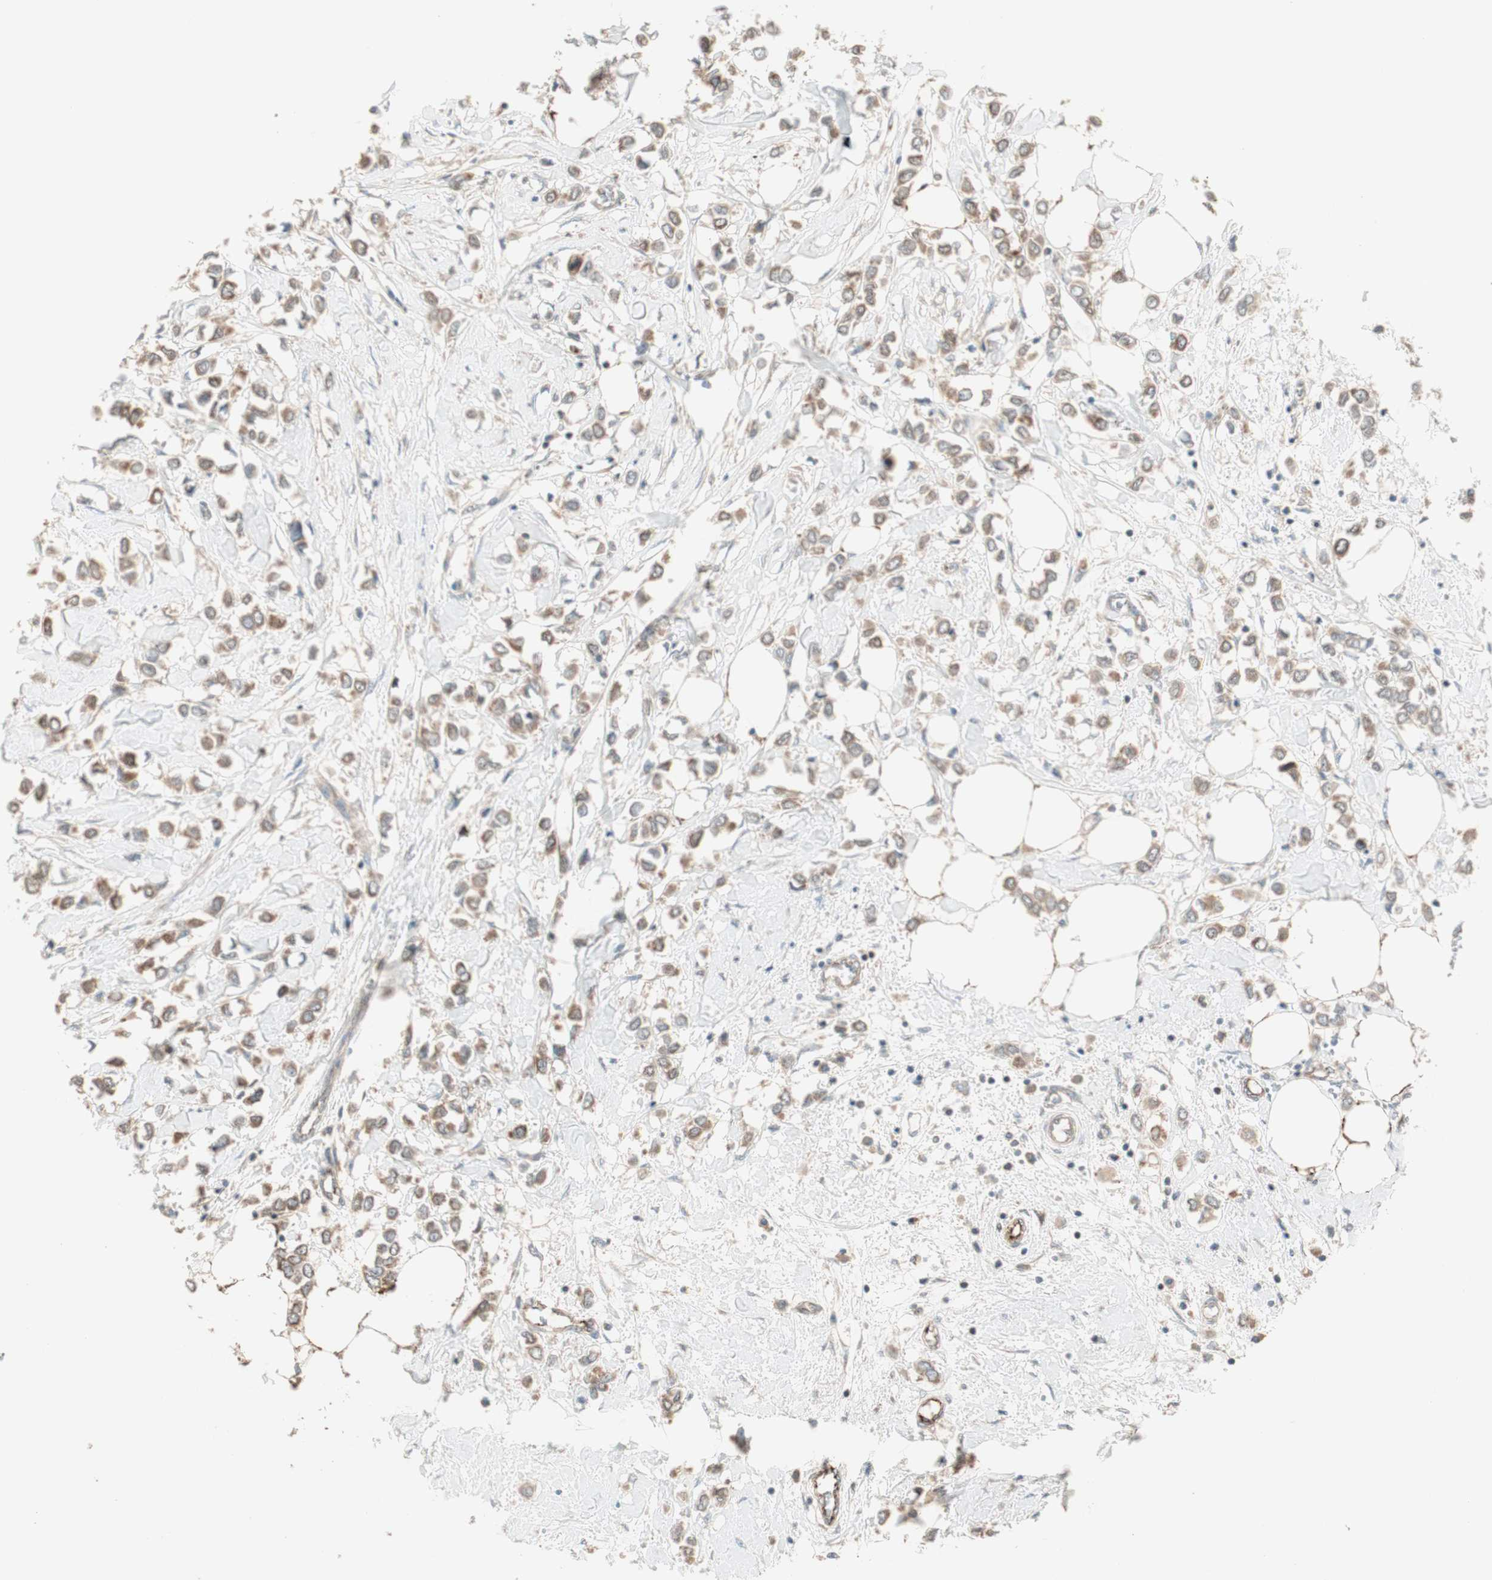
{"staining": {"intensity": "moderate", "quantity": ">75%", "location": "cytoplasmic/membranous"}, "tissue": "breast cancer", "cell_type": "Tumor cells", "image_type": "cancer", "snomed": [{"axis": "morphology", "description": "Lobular carcinoma"}, {"axis": "topography", "description": "Breast"}], "caption": "High-magnification brightfield microscopy of breast cancer (lobular carcinoma) stained with DAB (3,3'-diaminobenzidine) (brown) and counterstained with hematoxylin (blue). tumor cells exhibit moderate cytoplasmic/membranous positivity is identified in about>75% of cells.", "gene": "CC2D1A", "patient": {"sex": "female", "age": 51}}